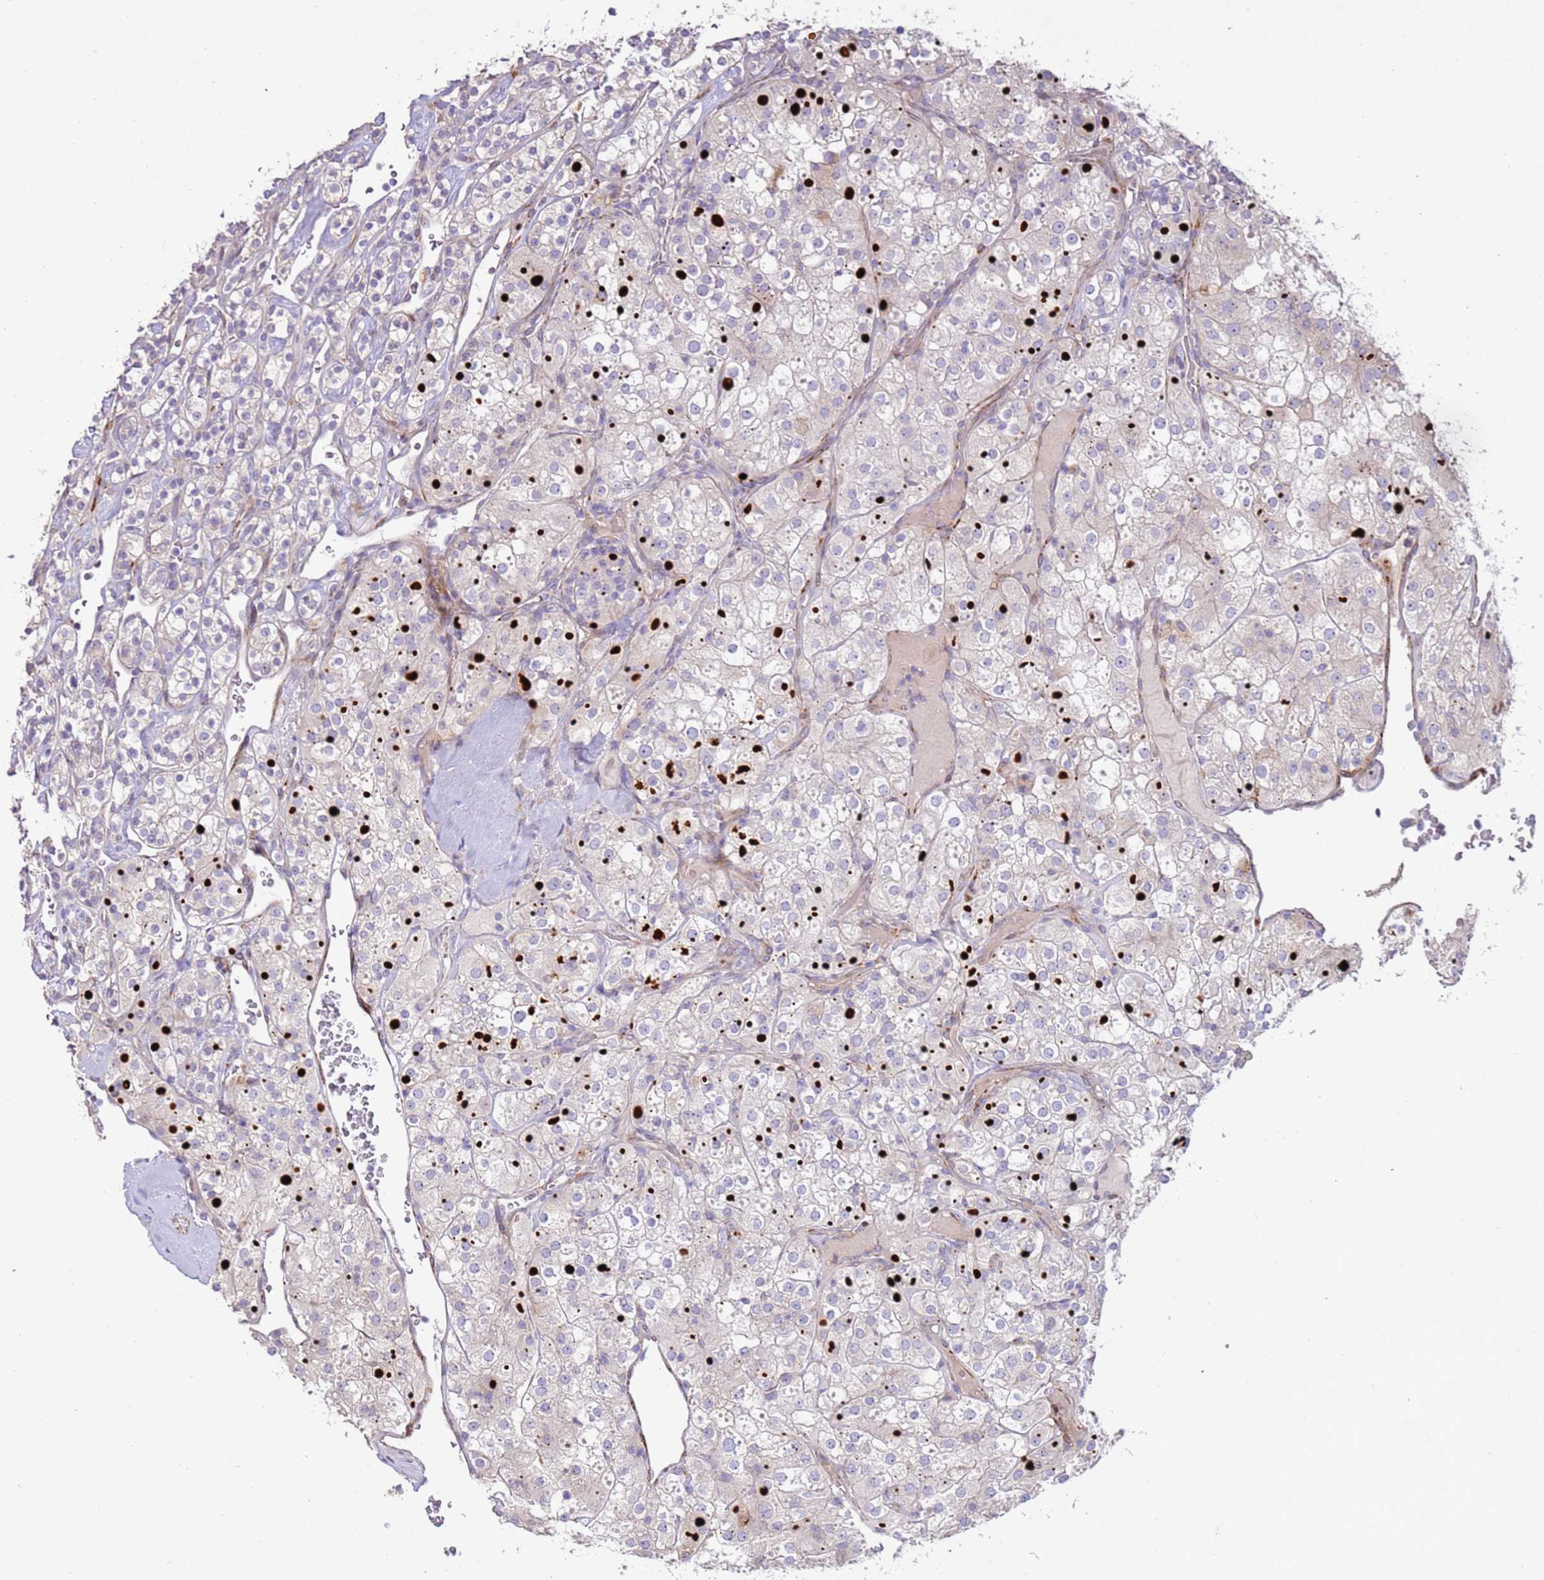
{"staining": {"intensity": "negative", "quantity": "none", "location": "none"}, "tissue": "renal cancer", "cell_type": "Tumor cells", "image_type": "cancer", "snomed": [{"axis": "morphology", "description": "Adenocarcinoma, NOS"}, {"axis": "topography", "description": "Kidney"}], "caption": "A histopathology image of renal adenocarcinoma stained for a protein reveals no brown staining in tumor cells.", "gene": "LGI4", "patient": {"sex": "male", "age": 77}}